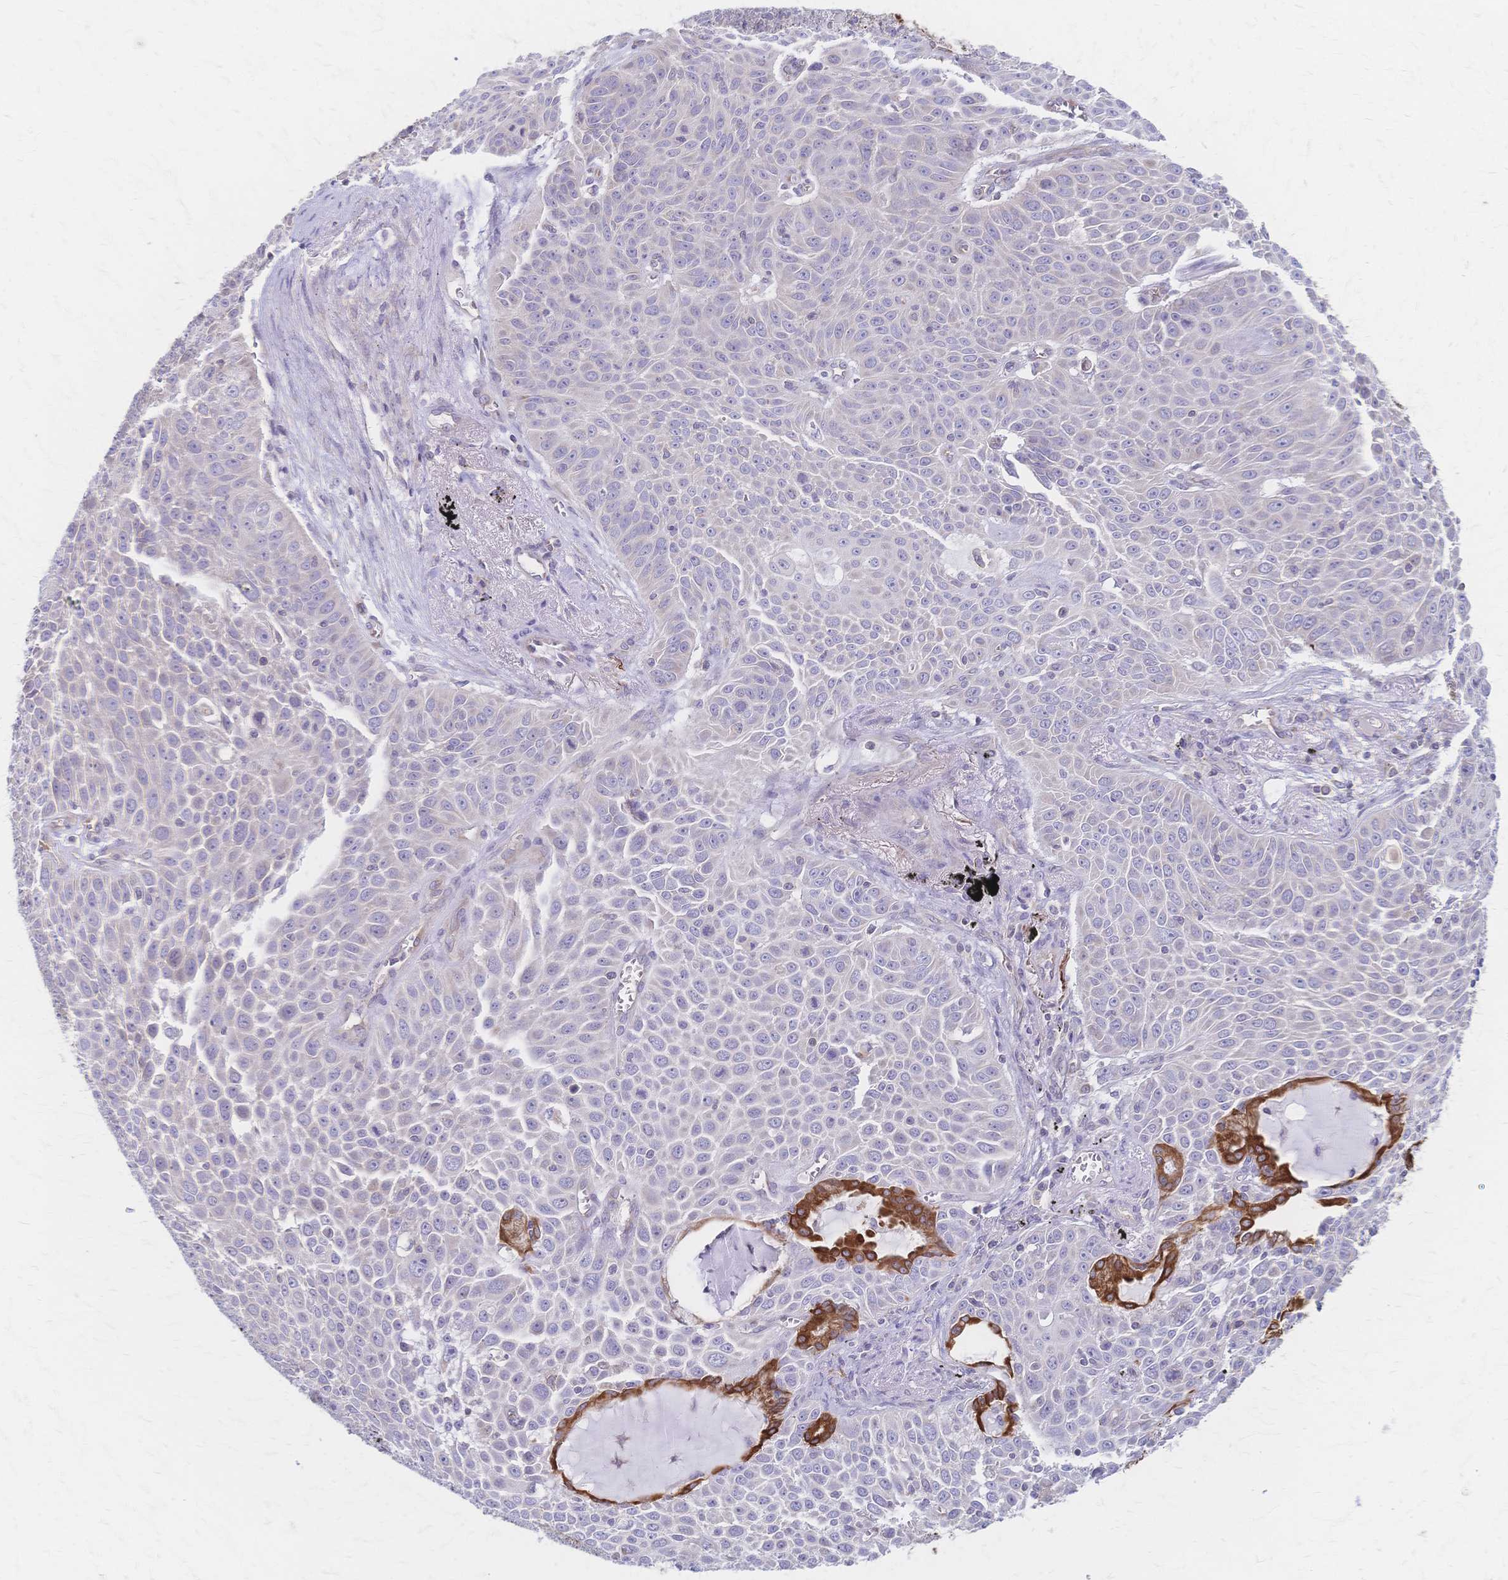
{"staining": {"intensity": "negative", "quantity": "none", "location": "none"}, "tissue": "lung cancer", "cell_type": "Tumor cells", "image_type": "cancer", "snomed": [{"axis": "morphology", "description": "Squamous cell carcinoma, NOS"}, {"axis": "morphology", "description": "Squamous cell carcinoma, metastatic, NOS"}, {"axis": "topography", "description": "Lymph node"}, {"axis": "topography", "description": "Lung"}], "caption": "Tumor cells are negative for brown protein staining in lung metastatic squamous cell carcinoma. Brightfield microscopy of immunohistochemistry stained with DAB (brown) and hematoxylin (blue), captured at high magnification.", "gene": "CYB5A", "patient": {"sex": "female", "age": 62}}